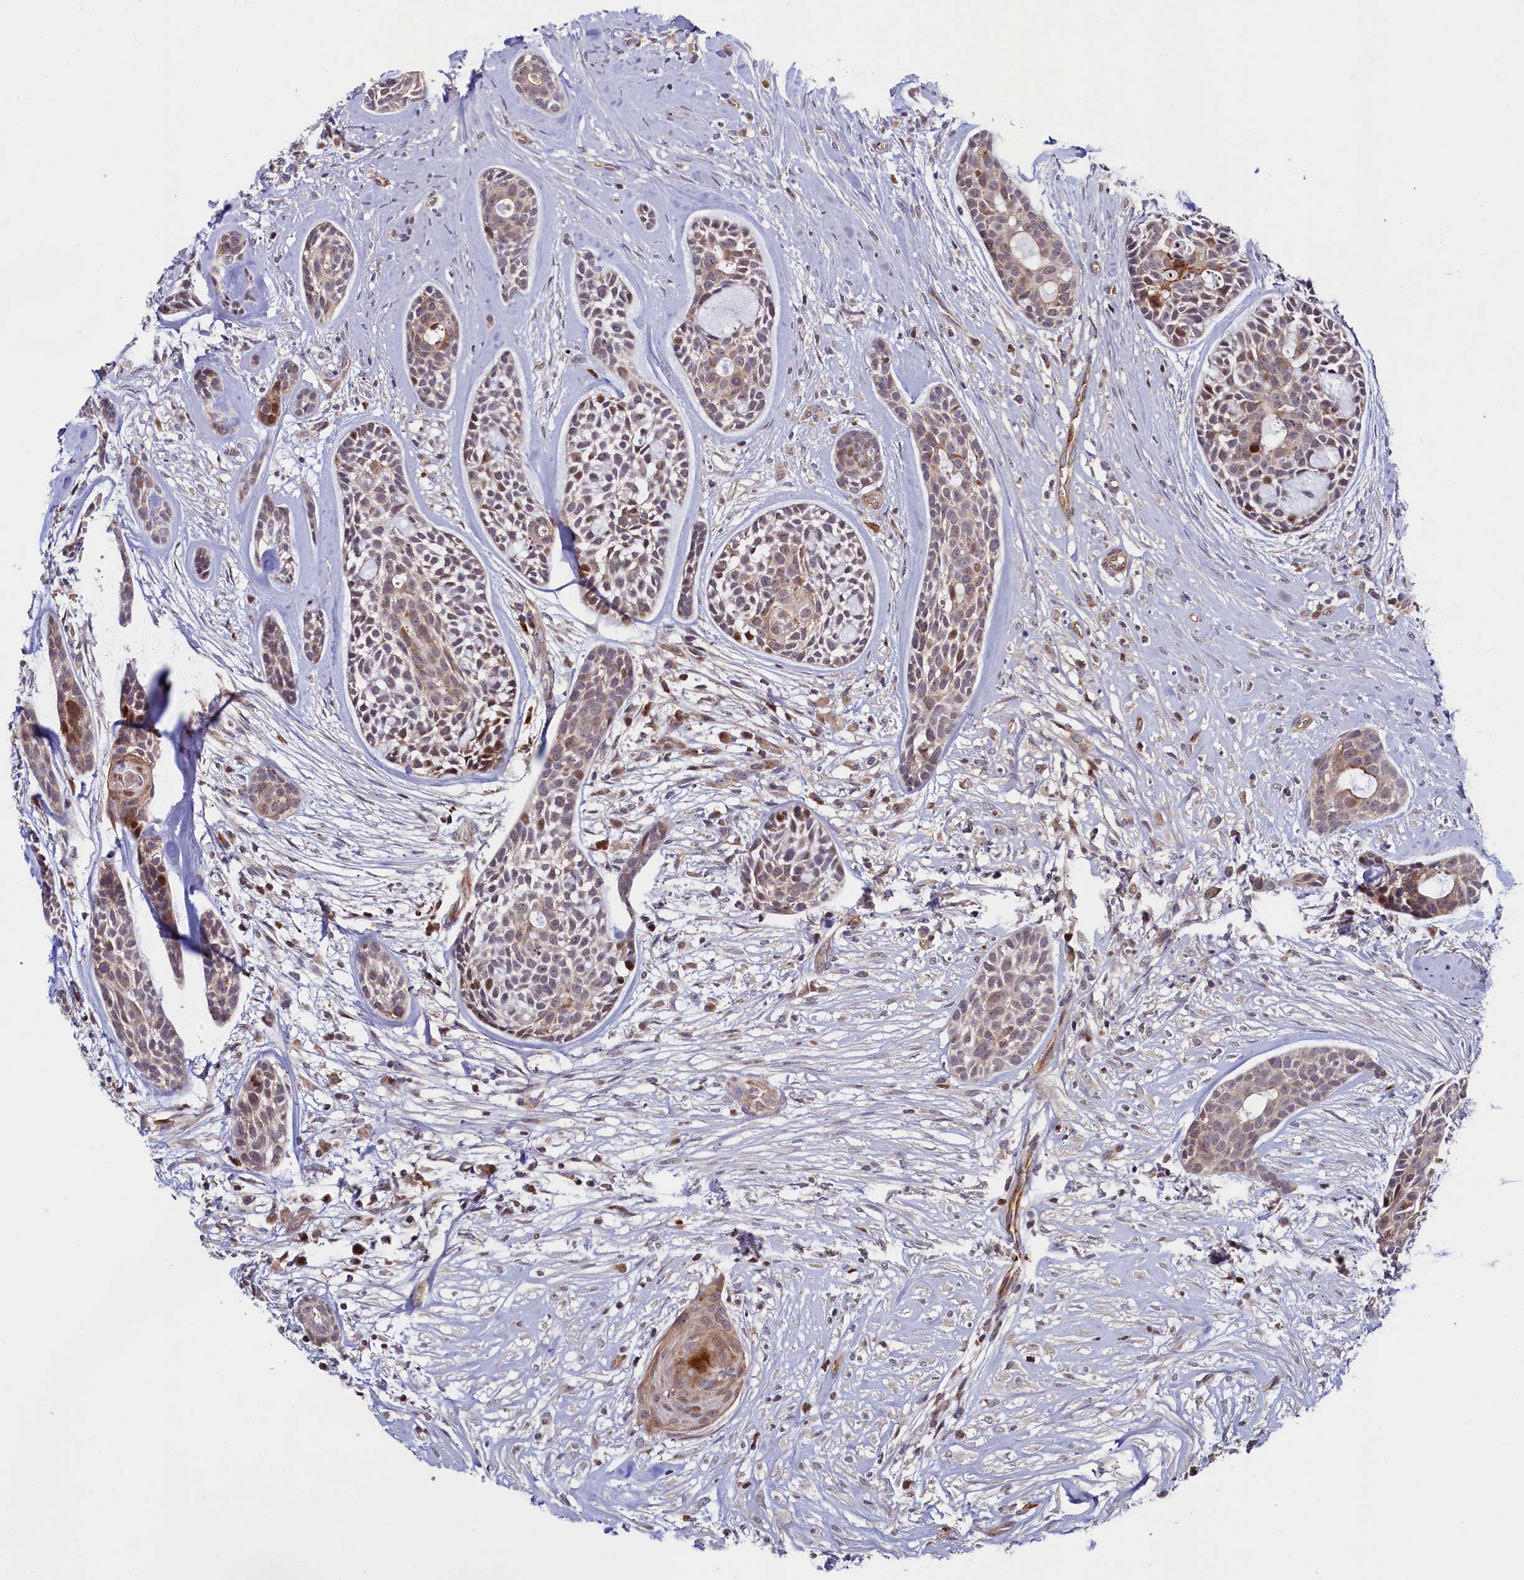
{"staining": {"intensity": "weak", "quantity": "25%-75%", "location": "cytoplasmic/membranous,nuclear"}, "tissue": "head and neck cancer", "cell_type": "Tumor cells", "image_type": "cancer", "snomed": [{"axis": "morphology", "description": "Adenocarcinoma, NOS"}, {"axis": "topography", "description": "Subcutis"}, {"axis": "topography", "description": "Head-Neck"}], "caption": "Head and neck adenocarcinoma stained for a protein demonstrates weak cytoplasmic/membranous and nuclear positivity in tumor cells.", "gene": "PIK3C3", "patient": {"sex": "female", "age": 73}}